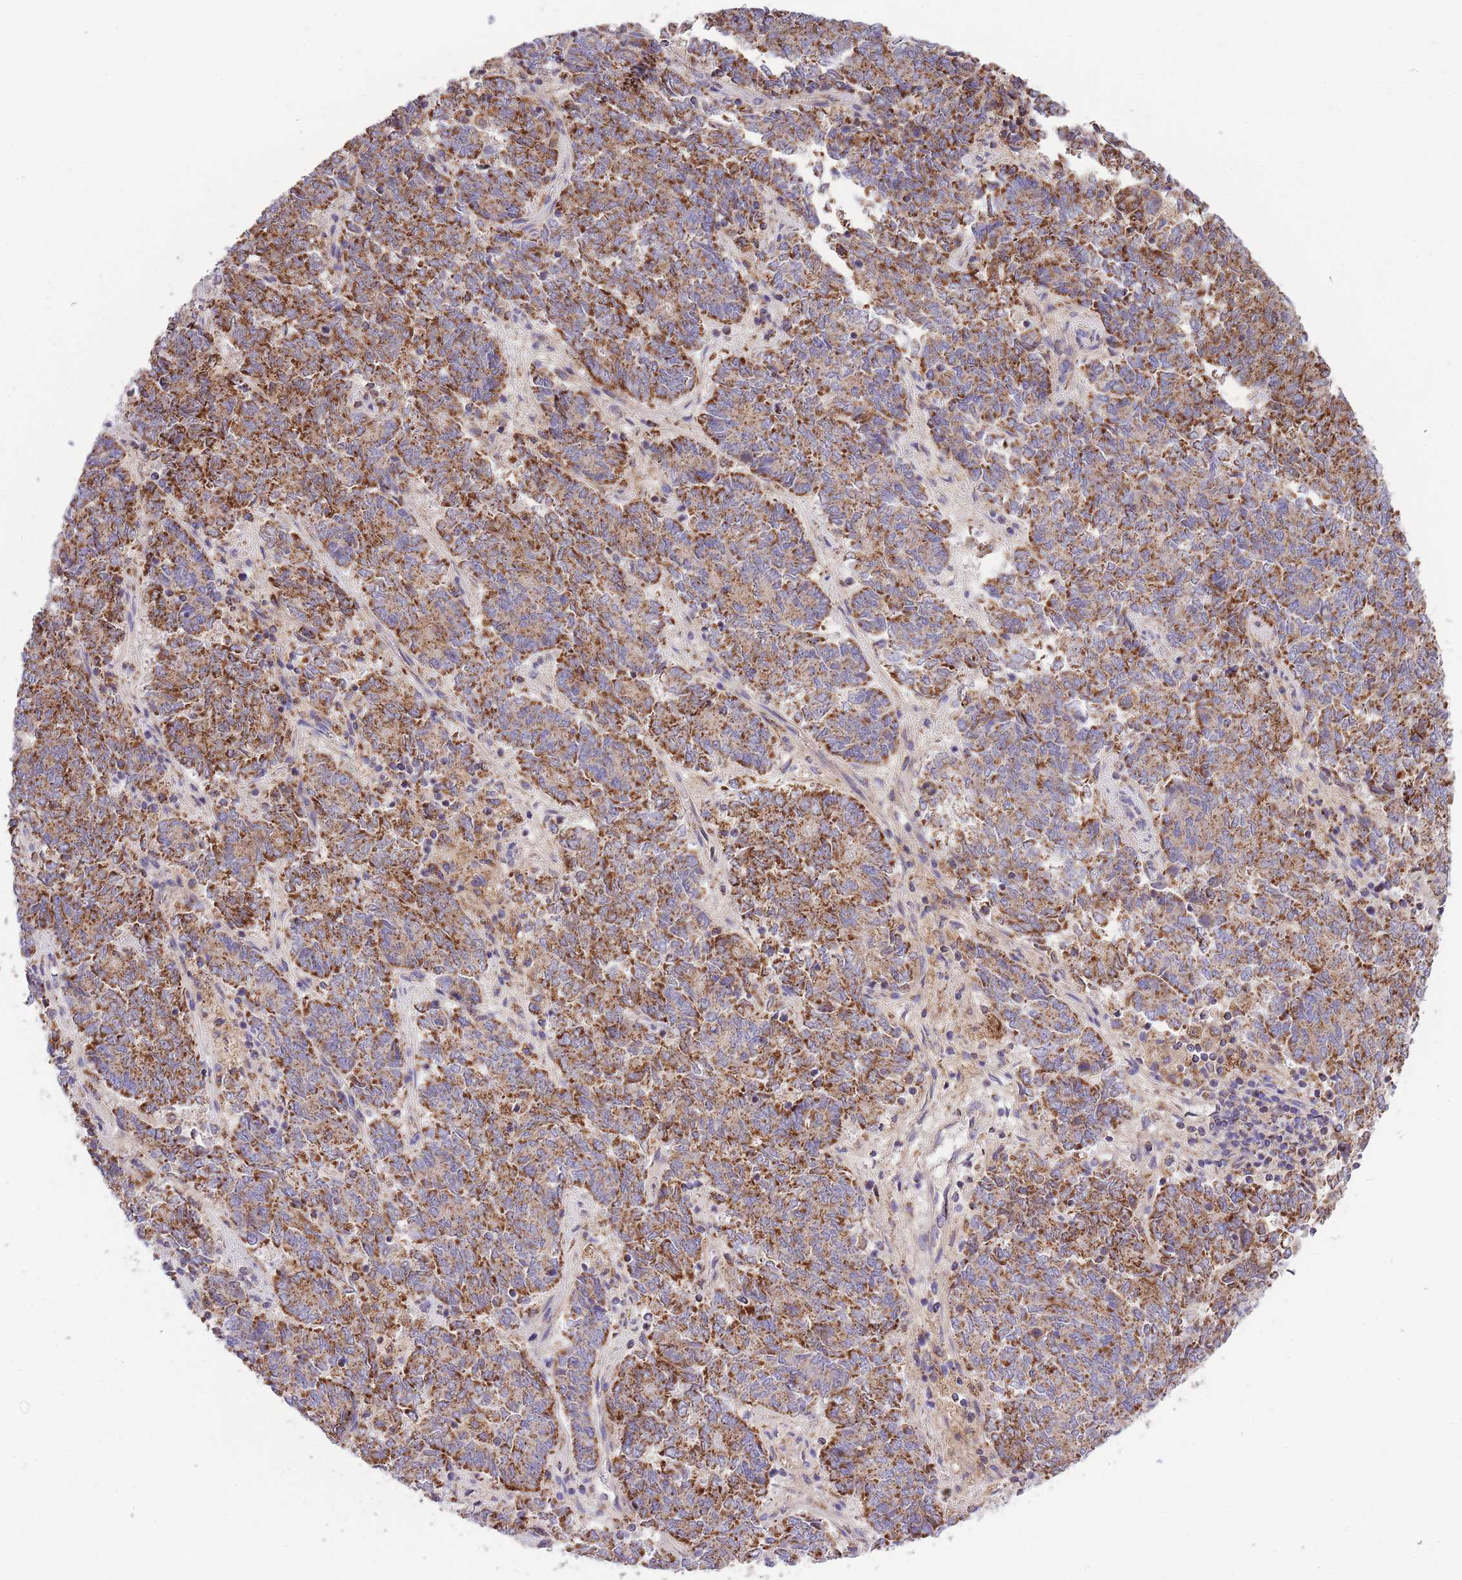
{"staining": {"intensity": "strong", "quantity": ">75%", "location": "cytoplasmic/membranous"}, "tissue": "endometrial cancer", "cell_type": "Tumor cells", "image_type": "cancer", "snomed": [{"axis": "morphology", "description": "Adenocarcinoma, NOS"}, {"axis": "topography", "description": "Endometrium"}], "caption": "Human endometrial adenocarcinoma stained for a protein (brown) demonstrates strong cytoplasmic/membranous positive staining in approximately >75% of tumor cells.", "gene": "ST3GAL3", "patient": {"sex": "female", "age": 80}}